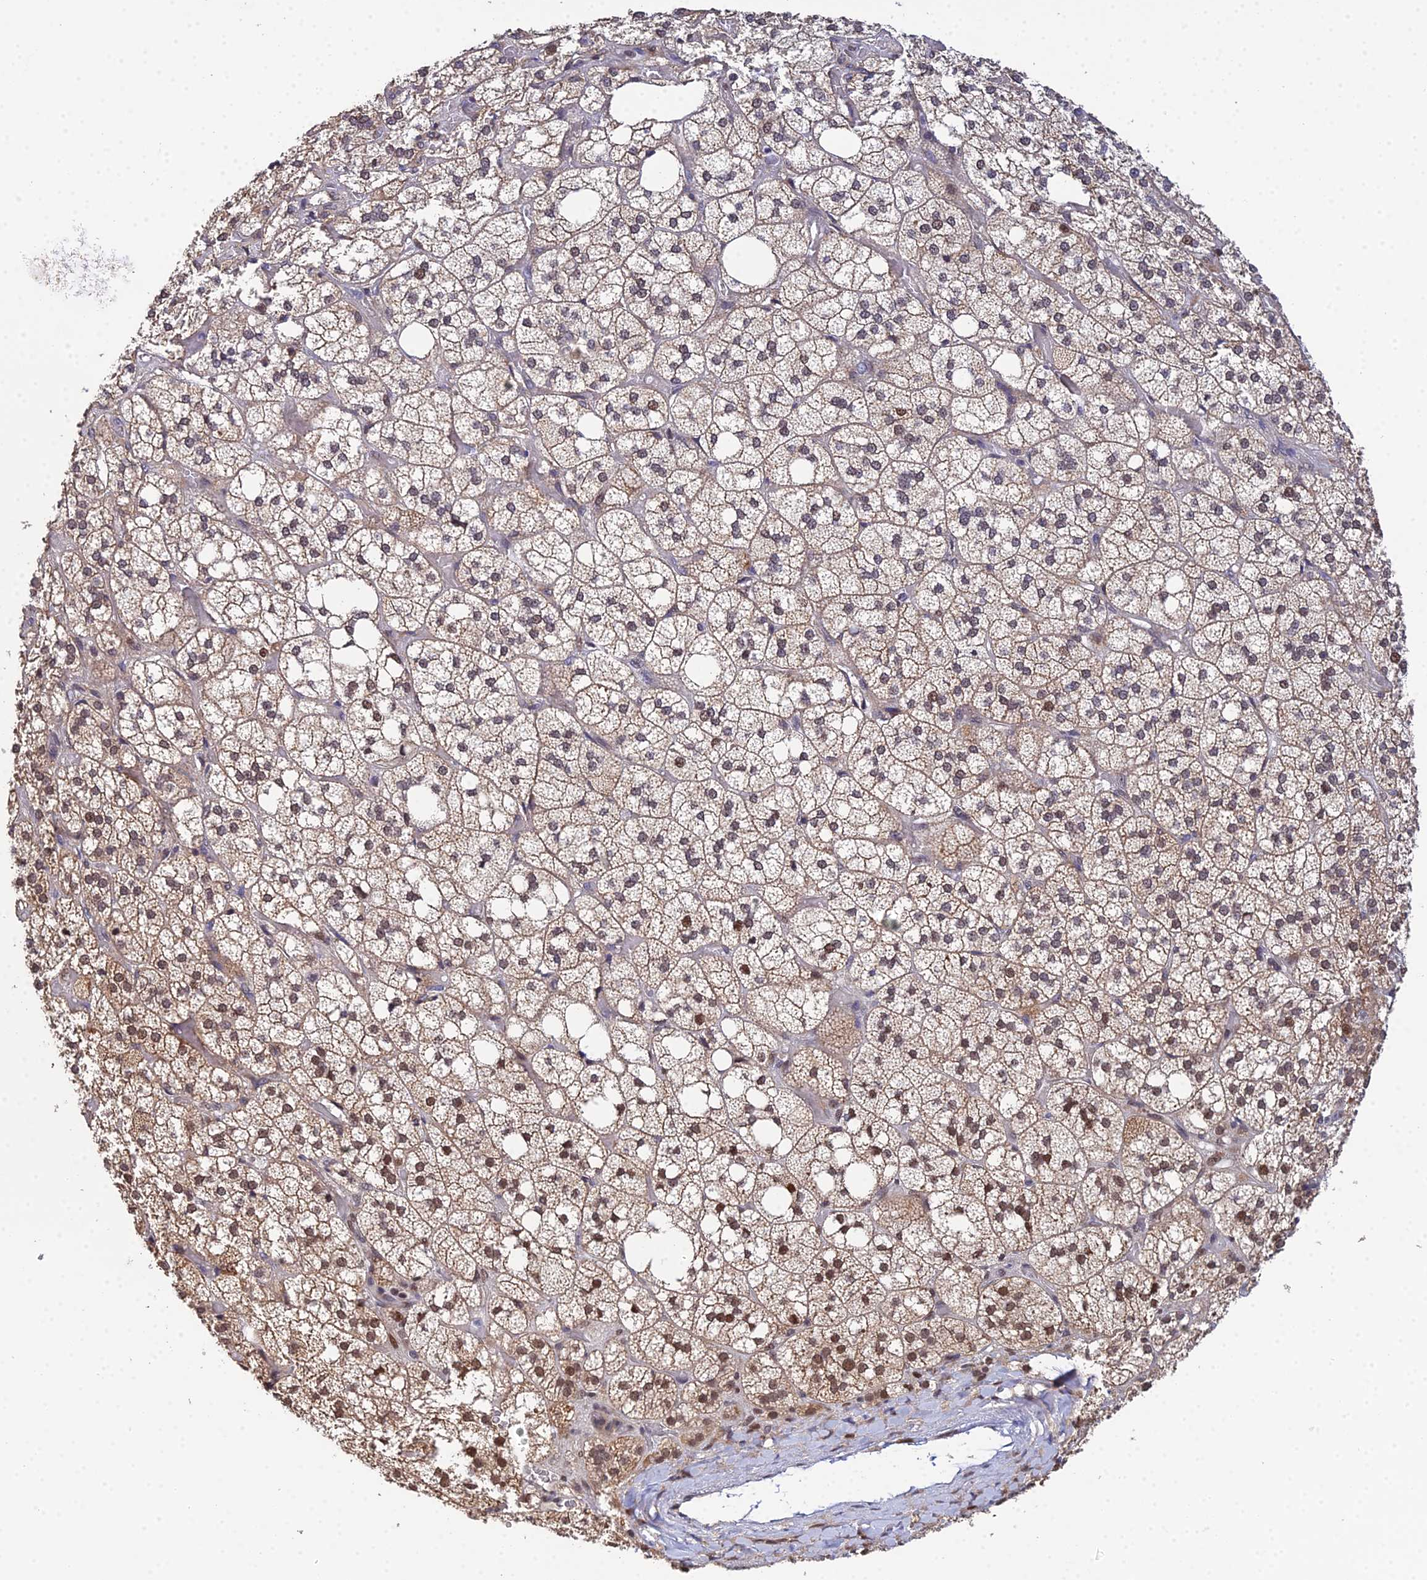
{"staining": {"intensity": "moderate", "quantity": "25%-75%", "location": "cytoplasmic/membranous,nuclear"}, "tissue": "adrenal gland", "cell_type": "Glandular cells", "image_type": "normal", "snomed": [{"axis": "morphology", "description": "Normal tissue, NOS"}, {"axis": "topography", "description": "Adrenal gland"}], "caption": "IHC staining of normal adrenal gland, which shows medium levels of moderate cytoplasmic/membranous,nuclear positivity in about 25%-75% of glandular cells indicating moderate cytoplasmic/membranous,nuclear protein expression. The staining was performed using DAB (3,3'-diaminobenzidine) (brown) for protein detection and nuclei were counterstained in hematoxylin (blue).", "gene": "BIVM", "patient": {"sex": "male", "age": 61}}